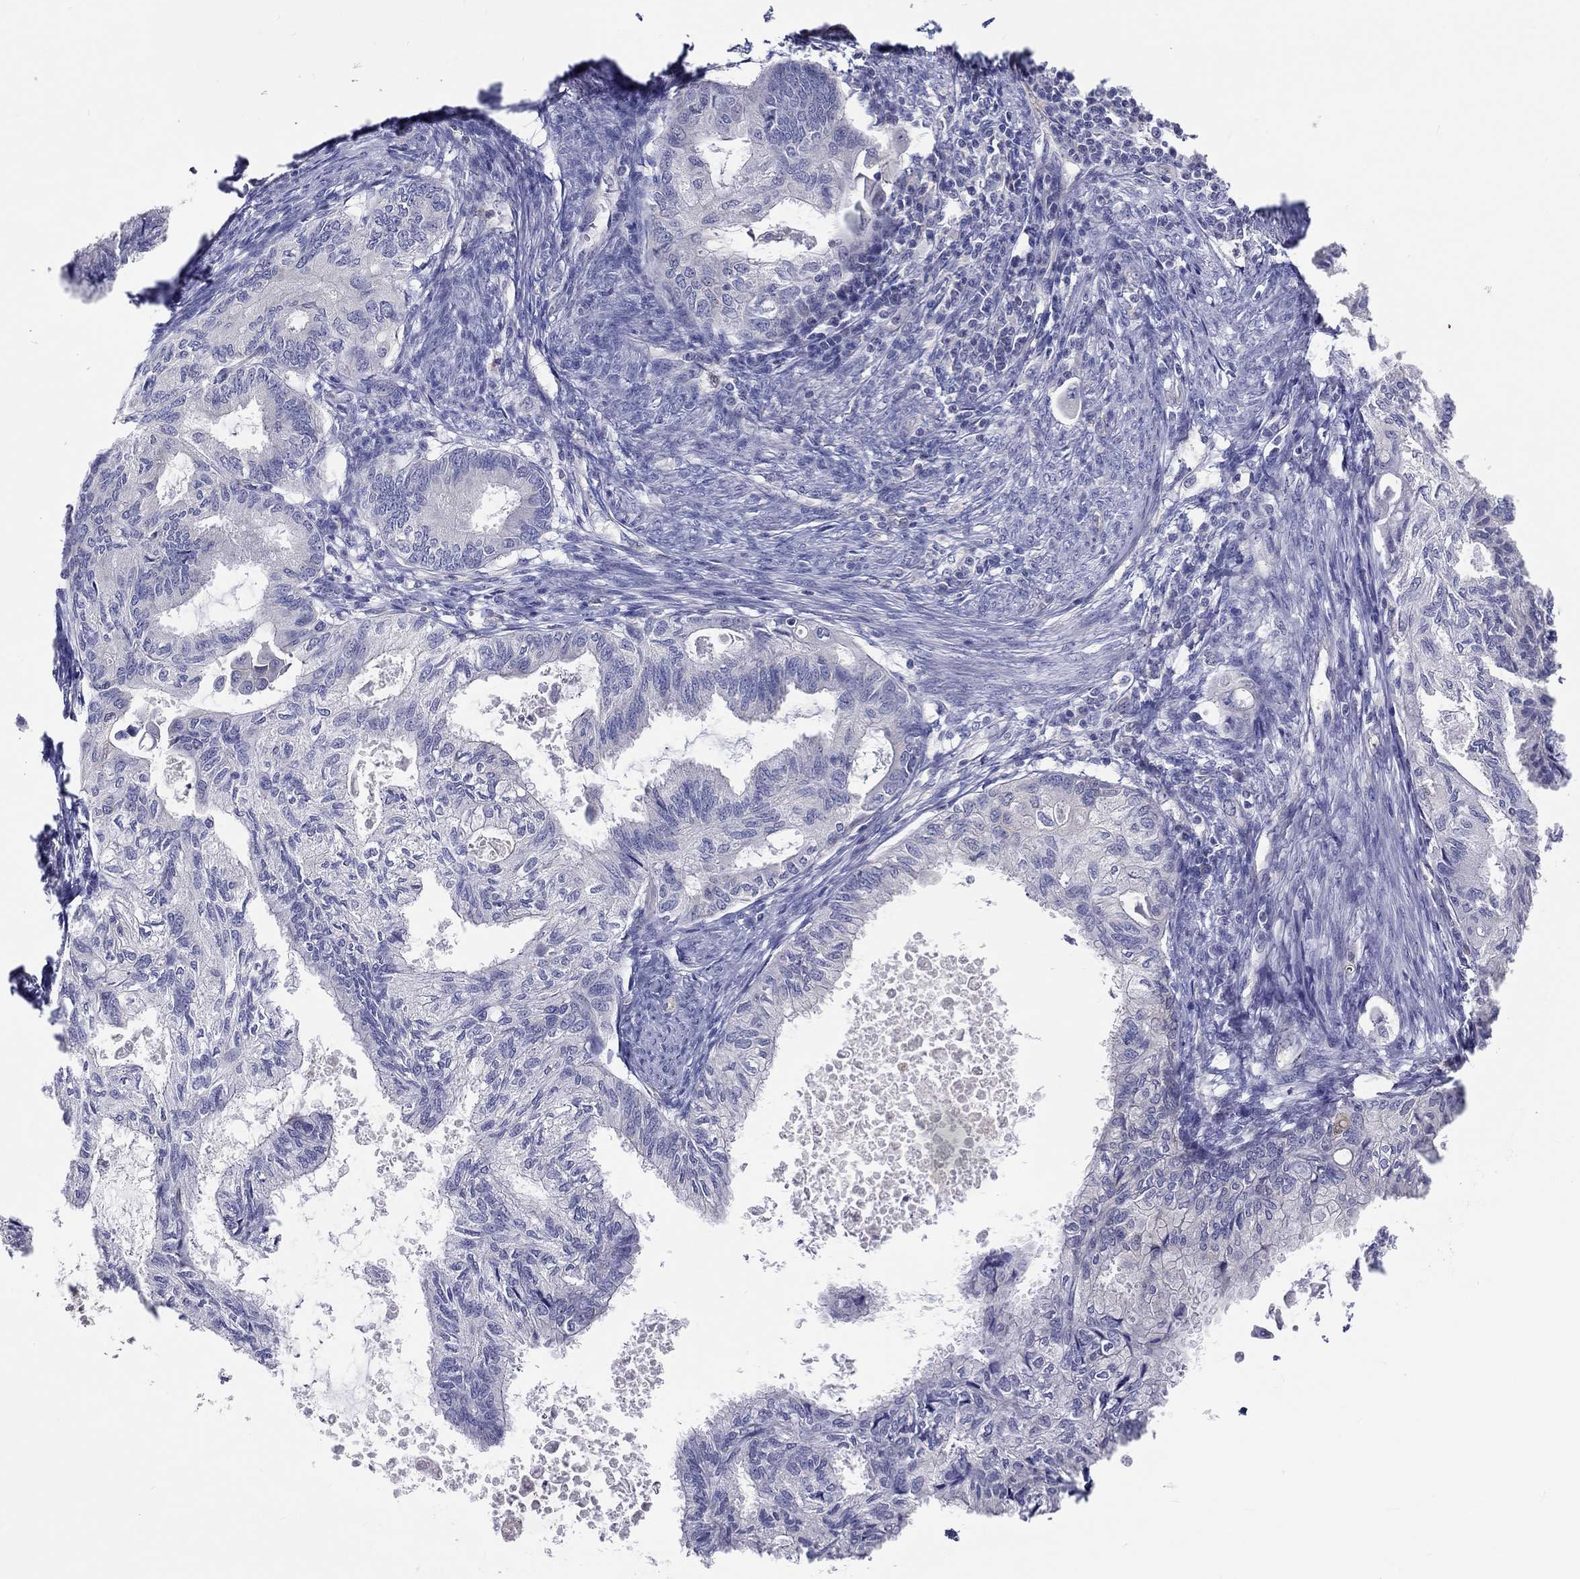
{"staining": {"intensity": "negative", "quantity": "none", "location": "none"}, "tissue": "endometrial cancer", "cell_type": "Tumor cells", "image_type": "cancer", "snomed": [{"axis": "morphology", "description": "Adenocarcinoma, NOS"}, {"axis": "topography", "description": "Endometrium"}], "caption": "An immunohistochemistry (IHC) histopathology image of endometrial adenocarcinoma is shown. There is no staining in tumor cells of endometrial adenocarcinoma.", "gene": "ABCG4", "patient": {"sex": "female", "age": 86}}